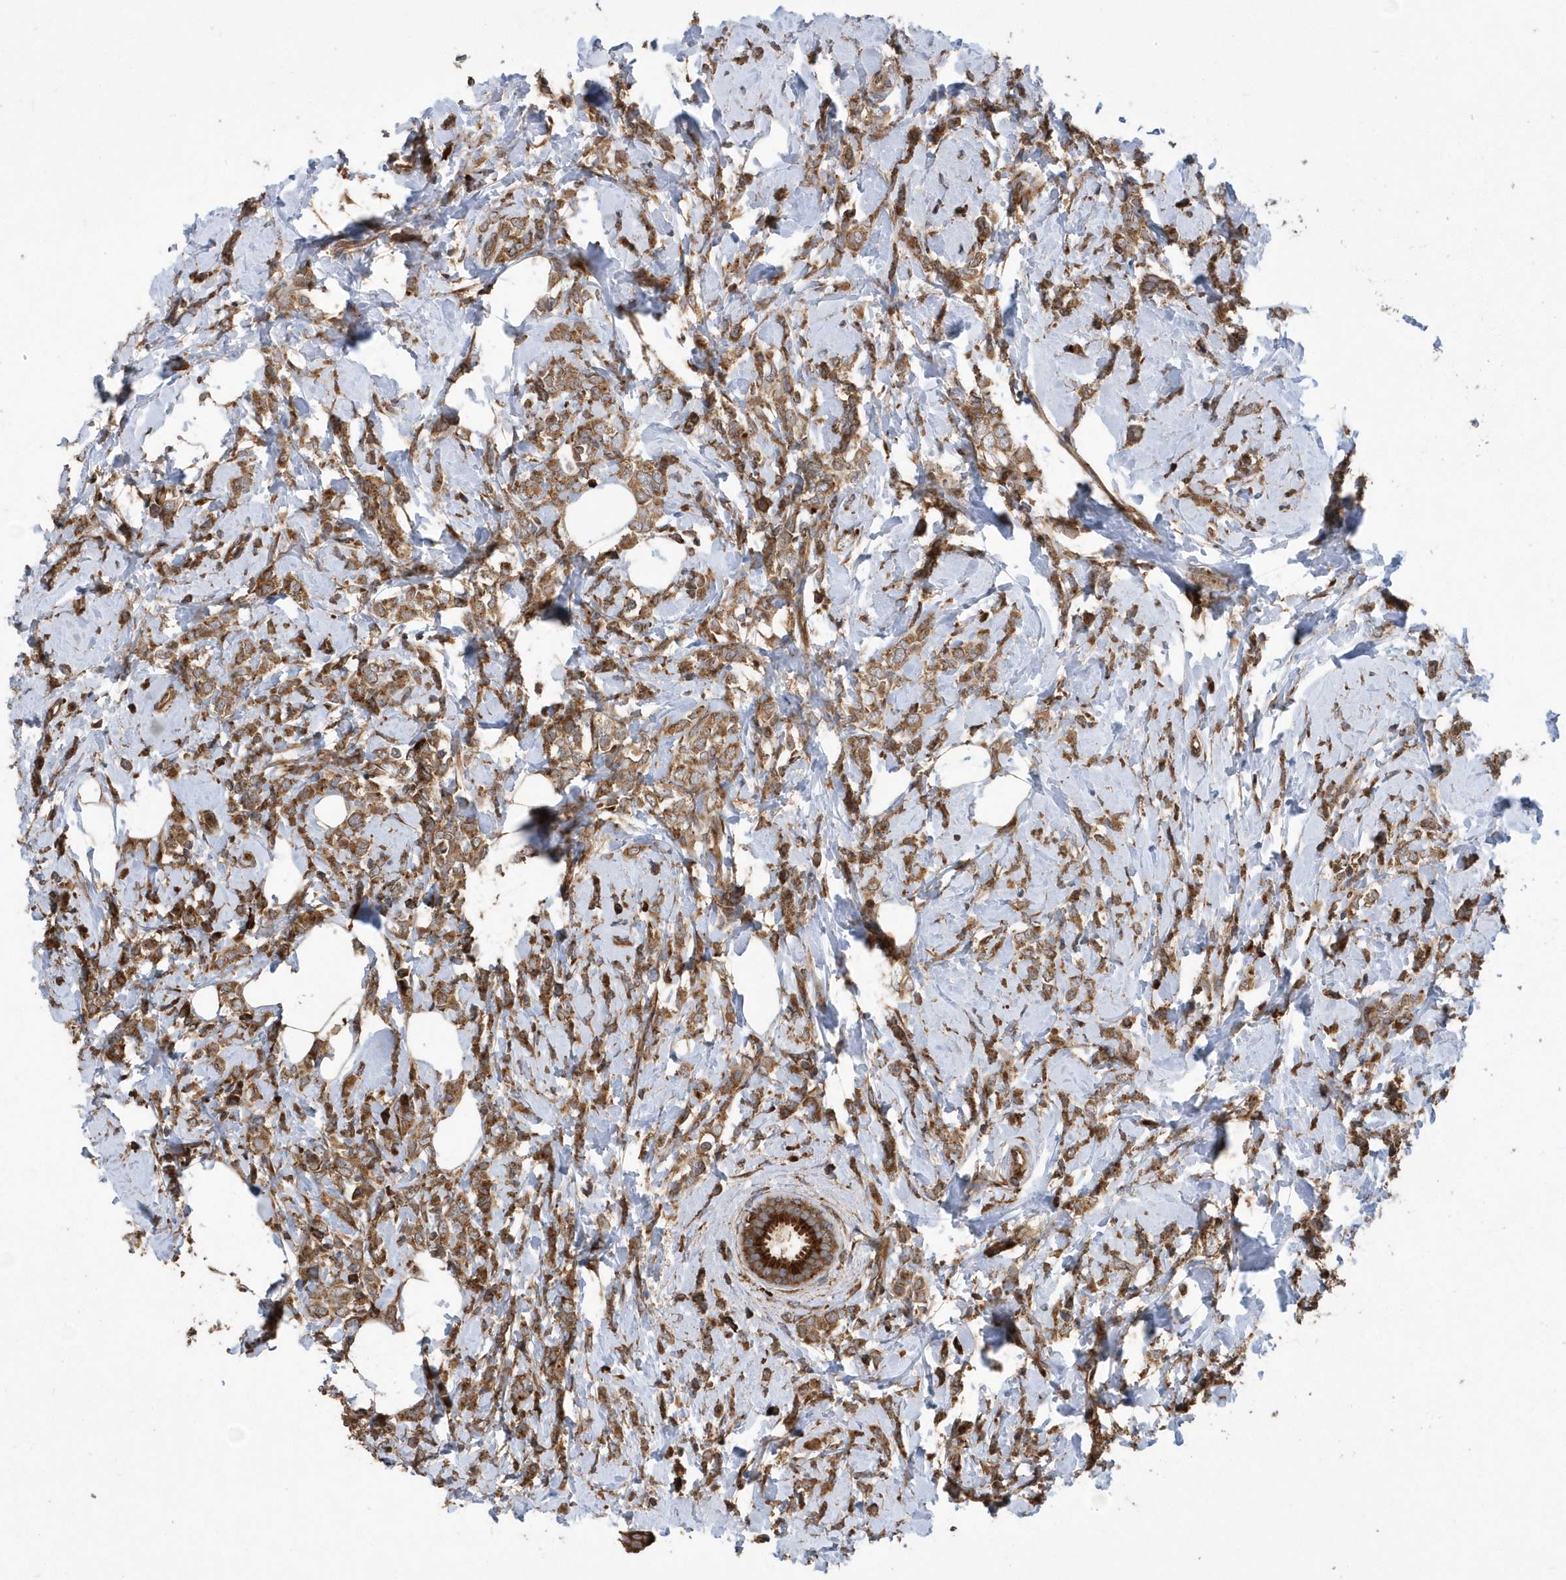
{"staining": {"intensity": "moderate", "quantity": ">75%", "location": "cytoplasmic/membranous"}, "tissue": "breast cancer", "cell_type": "Tumor cells", "image_type": "cancer", "snomed": [{"axis": "morphology", "description": "Lobular carcinoma"}, {"axis": "topography", "description": "Breast"}], "caption": "About >75% of tumor cells in human breast lobular carcinoma show moderate cytoplasmic/membranous protein staining as visualized by brown immunohistochemical staining.", "gene": "WASHC5", "patient": {"sex": "female", "age": 47}}